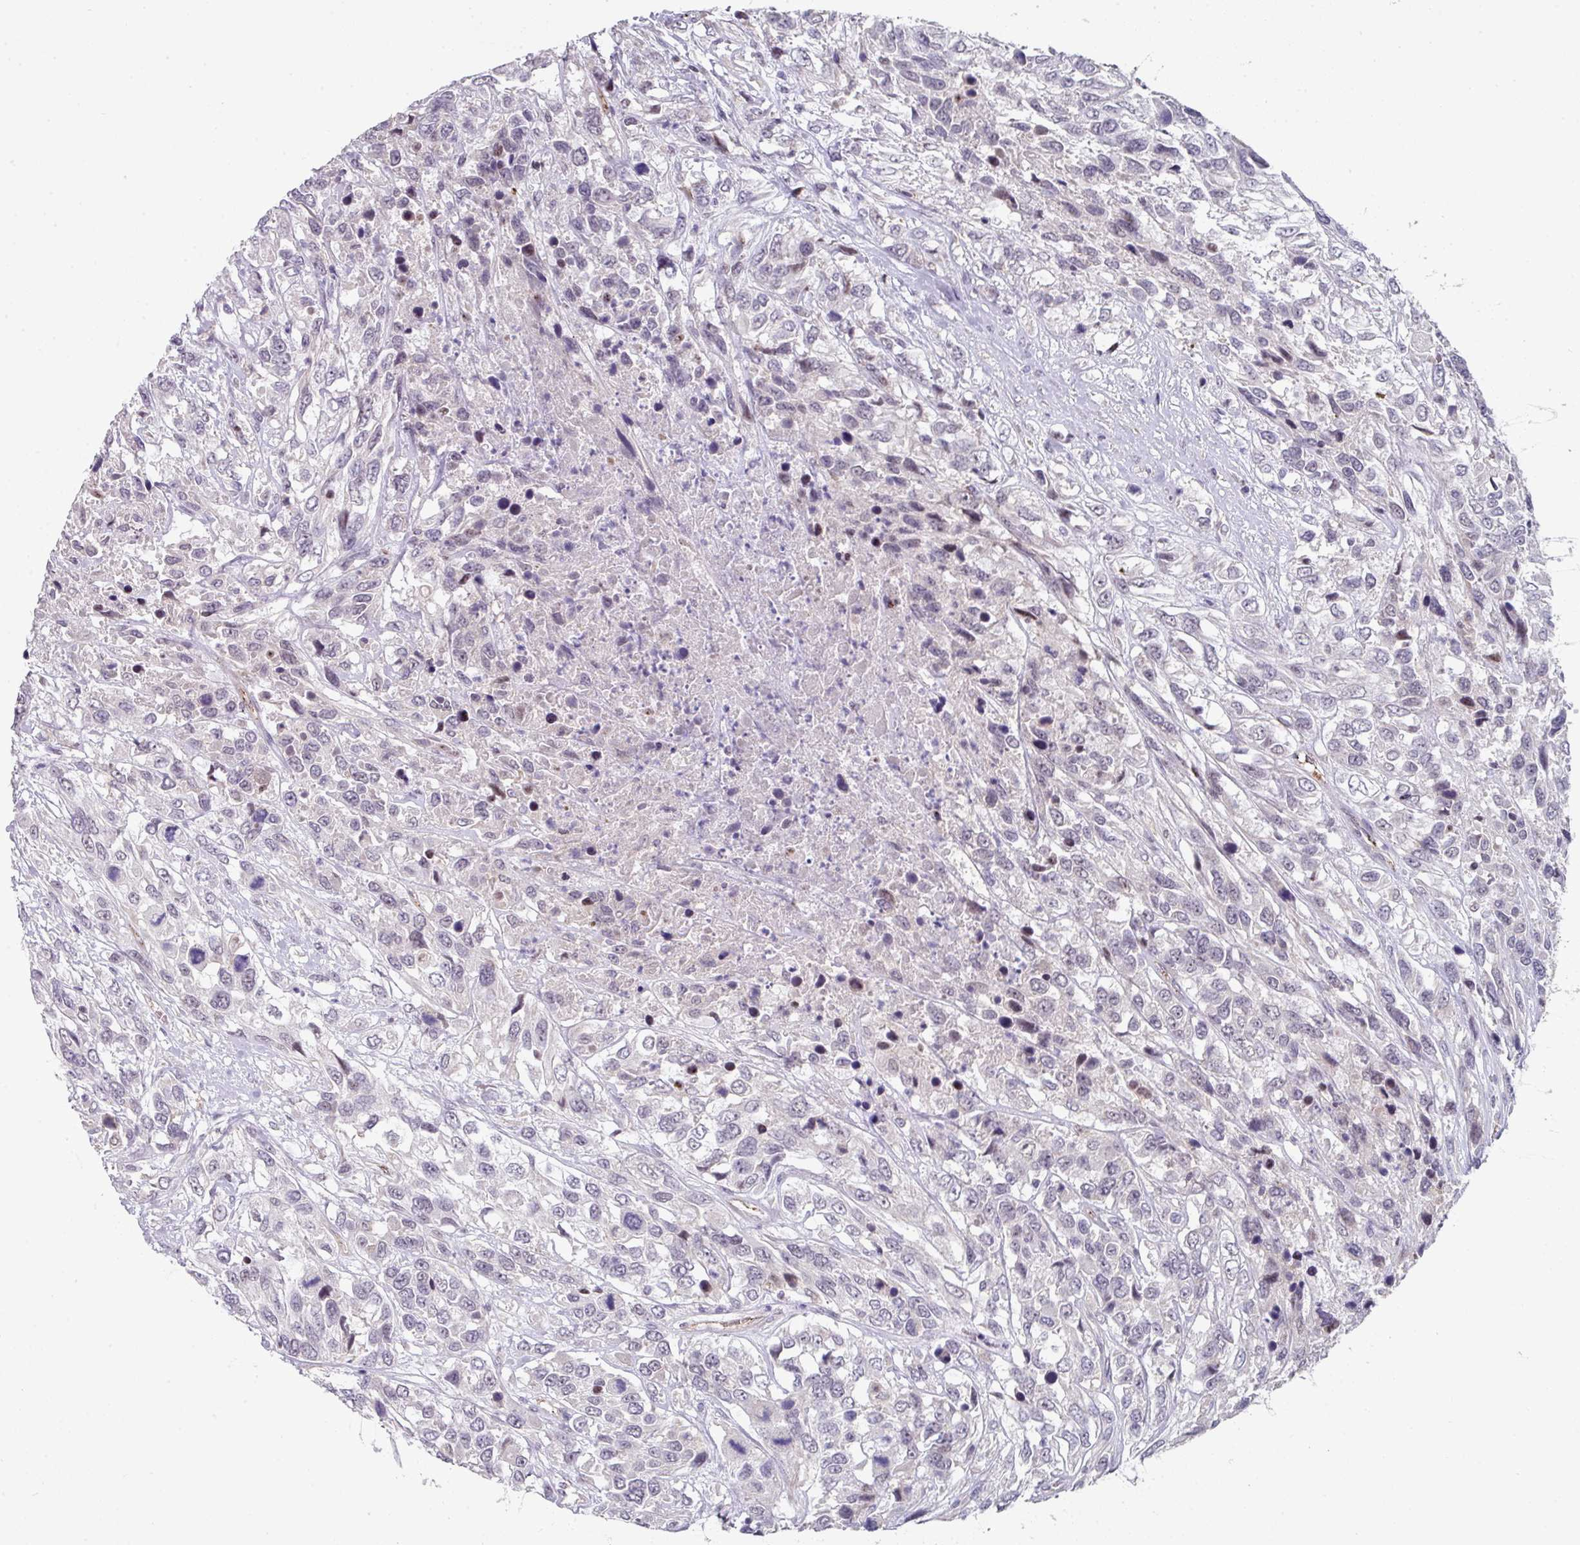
{"staining": {"intensity": "negative", "quantity": "none", "location": "none"}, "tissue": "urothelial cancer", "cell_type": "Tumor cells", "image_type": "cancer", "snomed": [{"axis": "morphology", "description": "Urothelial carcinoma, High grade"}, {"axis": "topography", "description": "Urinary bladder"}], "caption": "This histopathology image is of urothelial cancer stained with immunohistochemistry (IHC) to label a protein in brown with the nuclei are counter-stained blue. There is no expression in tumor cells.", "gene": "SIDT2", "patient": {"sex": "female", "age": 70}}